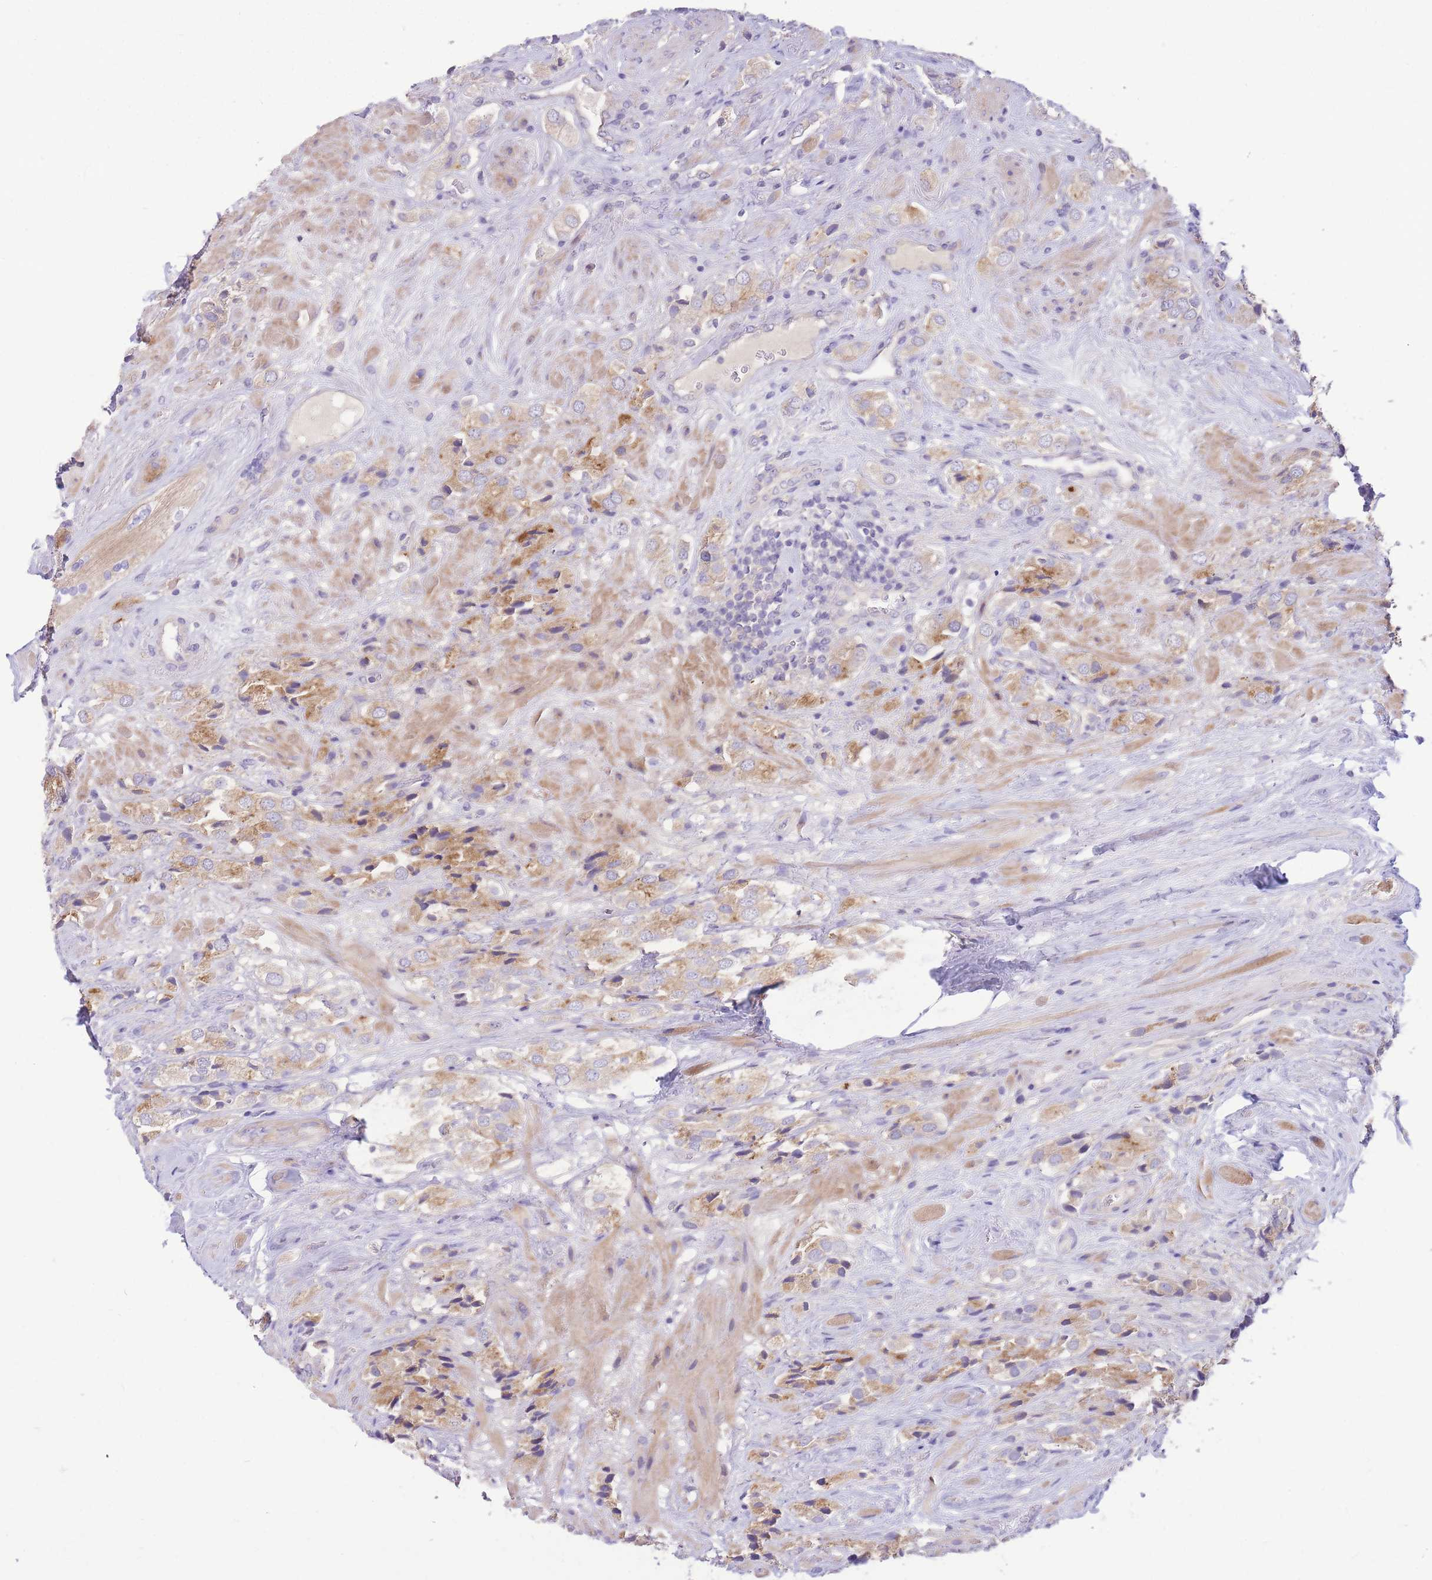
{"staining": {"intensity": "weak", "quantity": "25%-75%", "location": "cytoplasmic/membranous"}, "tissue": "prostate cancer", "cell_type": "Tumor cells", "image_type": "cancer", "snomed": [{"axis": "morphology", "description": "Adenocarcinoma, High grade"}, {"axis": "topography", "description": "Prostate and seminal vesicle, NOS"}], "caption": "Tumor cells reveal weak cytoplasmic/membranous positivity in approximately 25%-75% of cells in prostate cancer. Using DAB (3,3'-diaminobenzidine) (brown) and hematoxylin (blue) stains, captured at high magnification using brightfield microscopy.", "gene": "OR5T1", "patient": {"sex": "male", "age": 64}}